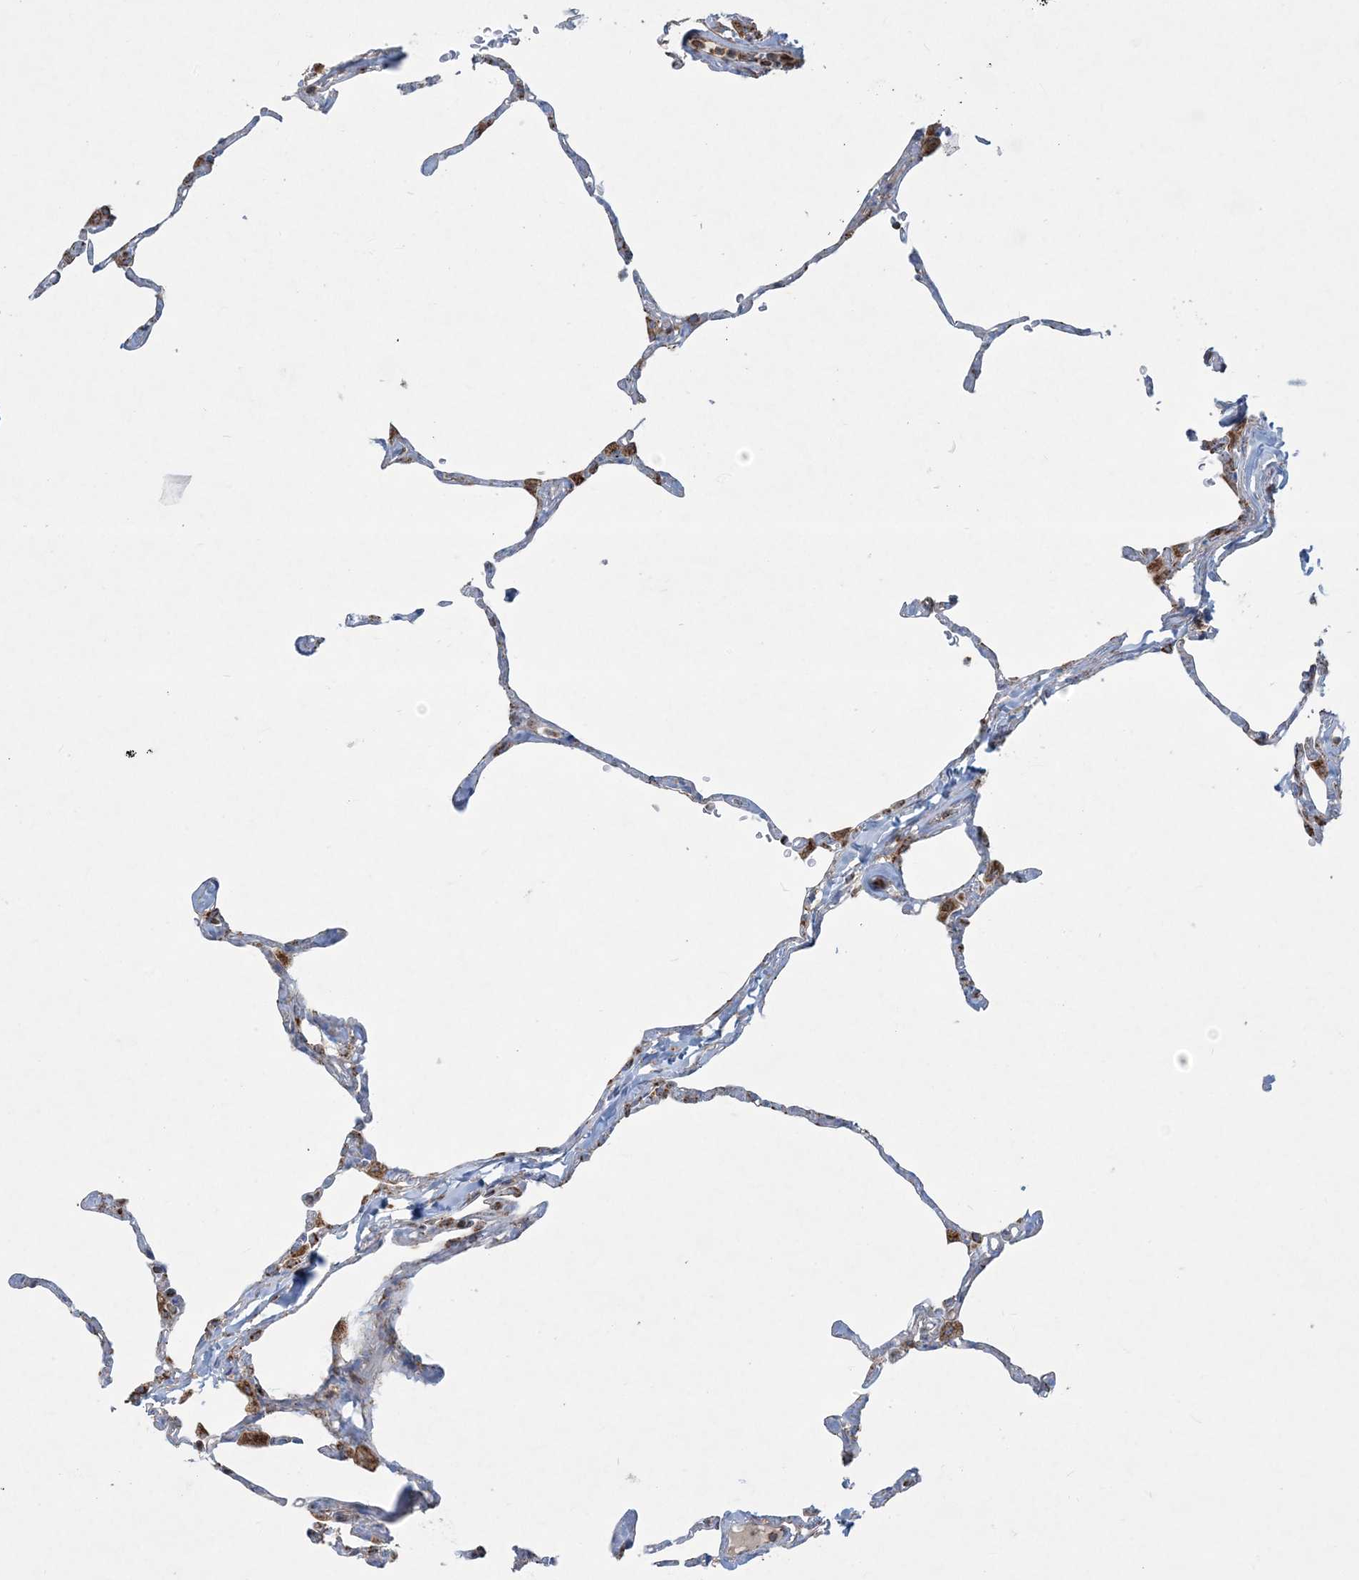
{"staining": {"intensity": "moderate", "quantity": "<25%", "location": "cytoplasmic/membranous"}, "tissue": "lung", "cell_type": "Alveolar cells", "image_type": "normal", "snomed": [{"axis": "morphology", "description": "Normal tissue, NOS"}, {"axis": "topography", "description": "Lung"}], "caption": "Immunohistochemical staining of benign human lung displays low levels of moderate cytoplasmic/membranous expression in approximately <25% of alveolar cells.", "gene": "BEND4", "patient": {"sex": "male", "age": 65}}